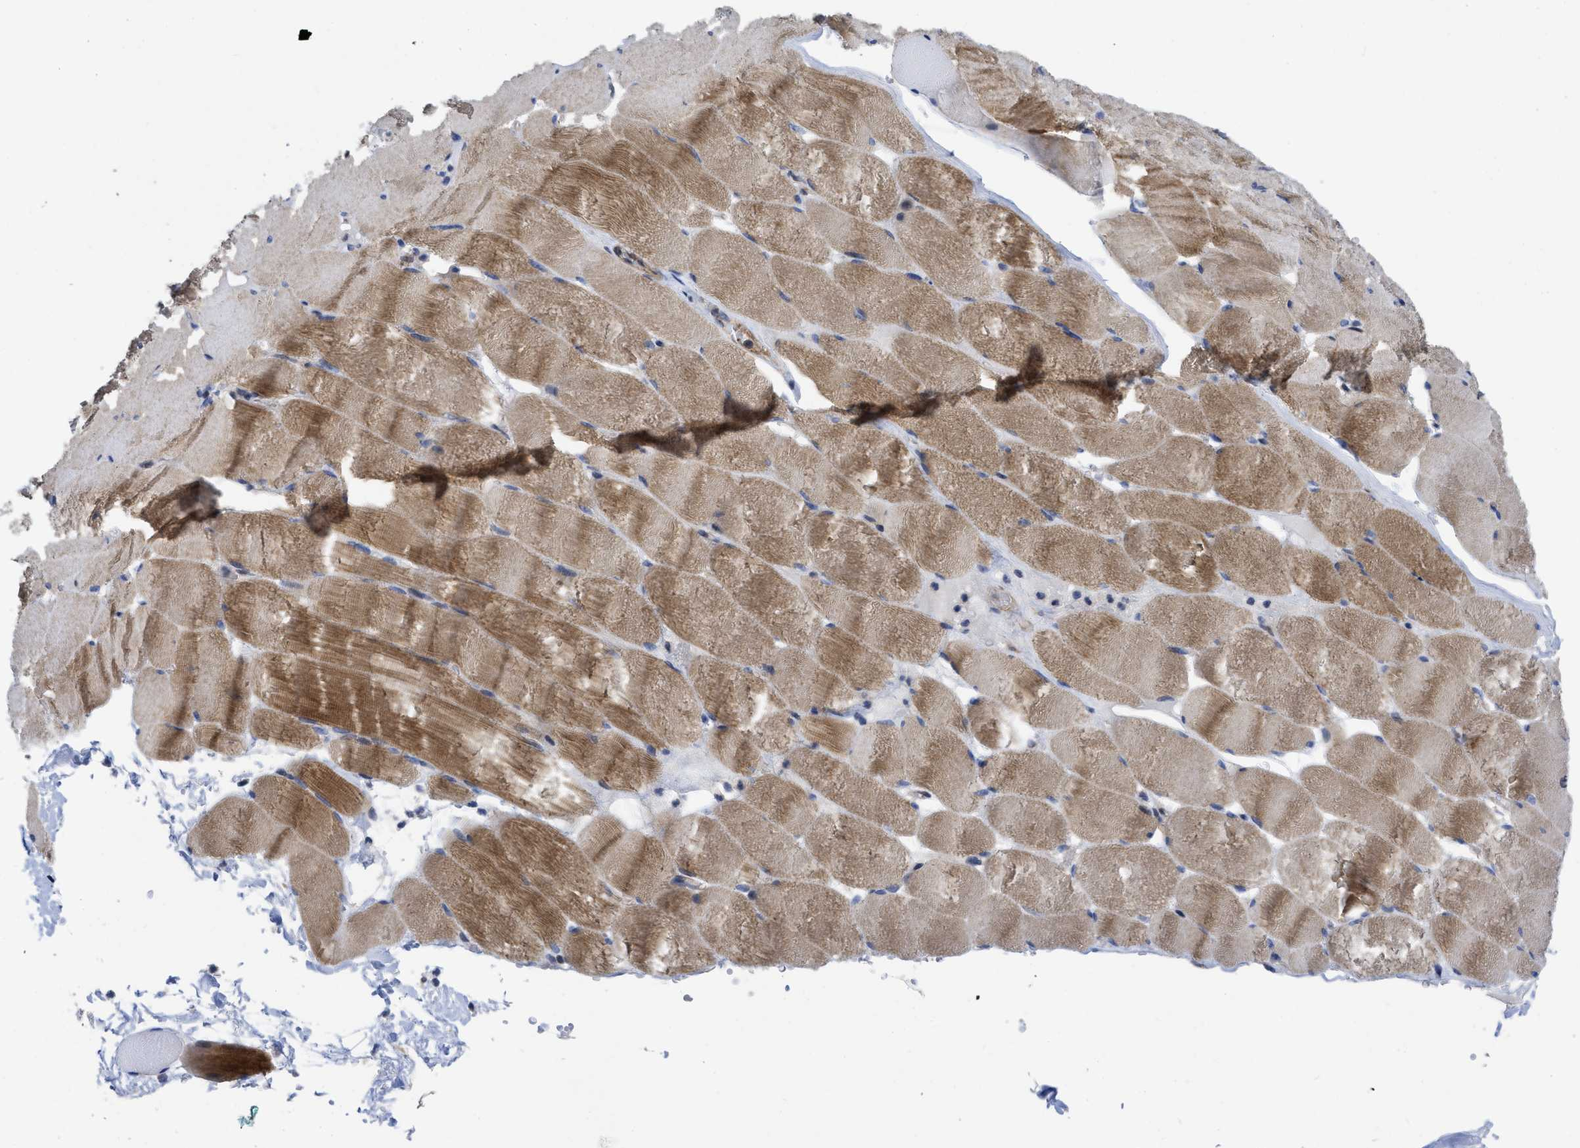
{"staining": {"intensity": "moderate", "quantity": ">75%", "location": "cytoplasmic/membranous"}, "tissue": "skeletal muscle", "cell_type": "Myocytes", "image_type": "normal", "snomed": [{"axis": "morphology", "description": "Normal tissue, NOS"}, {"axis": "topography", "description": "Skeletal muscle"}], "caption": "Skeletal muscle was stained to show a protein in brown. There is medium levels of moderate cytoplasmic/membranous positivity in approximately >75% of myocytes.", "gene": "ARHGEF26", "patient": {"sex": "male", "age": 62}}